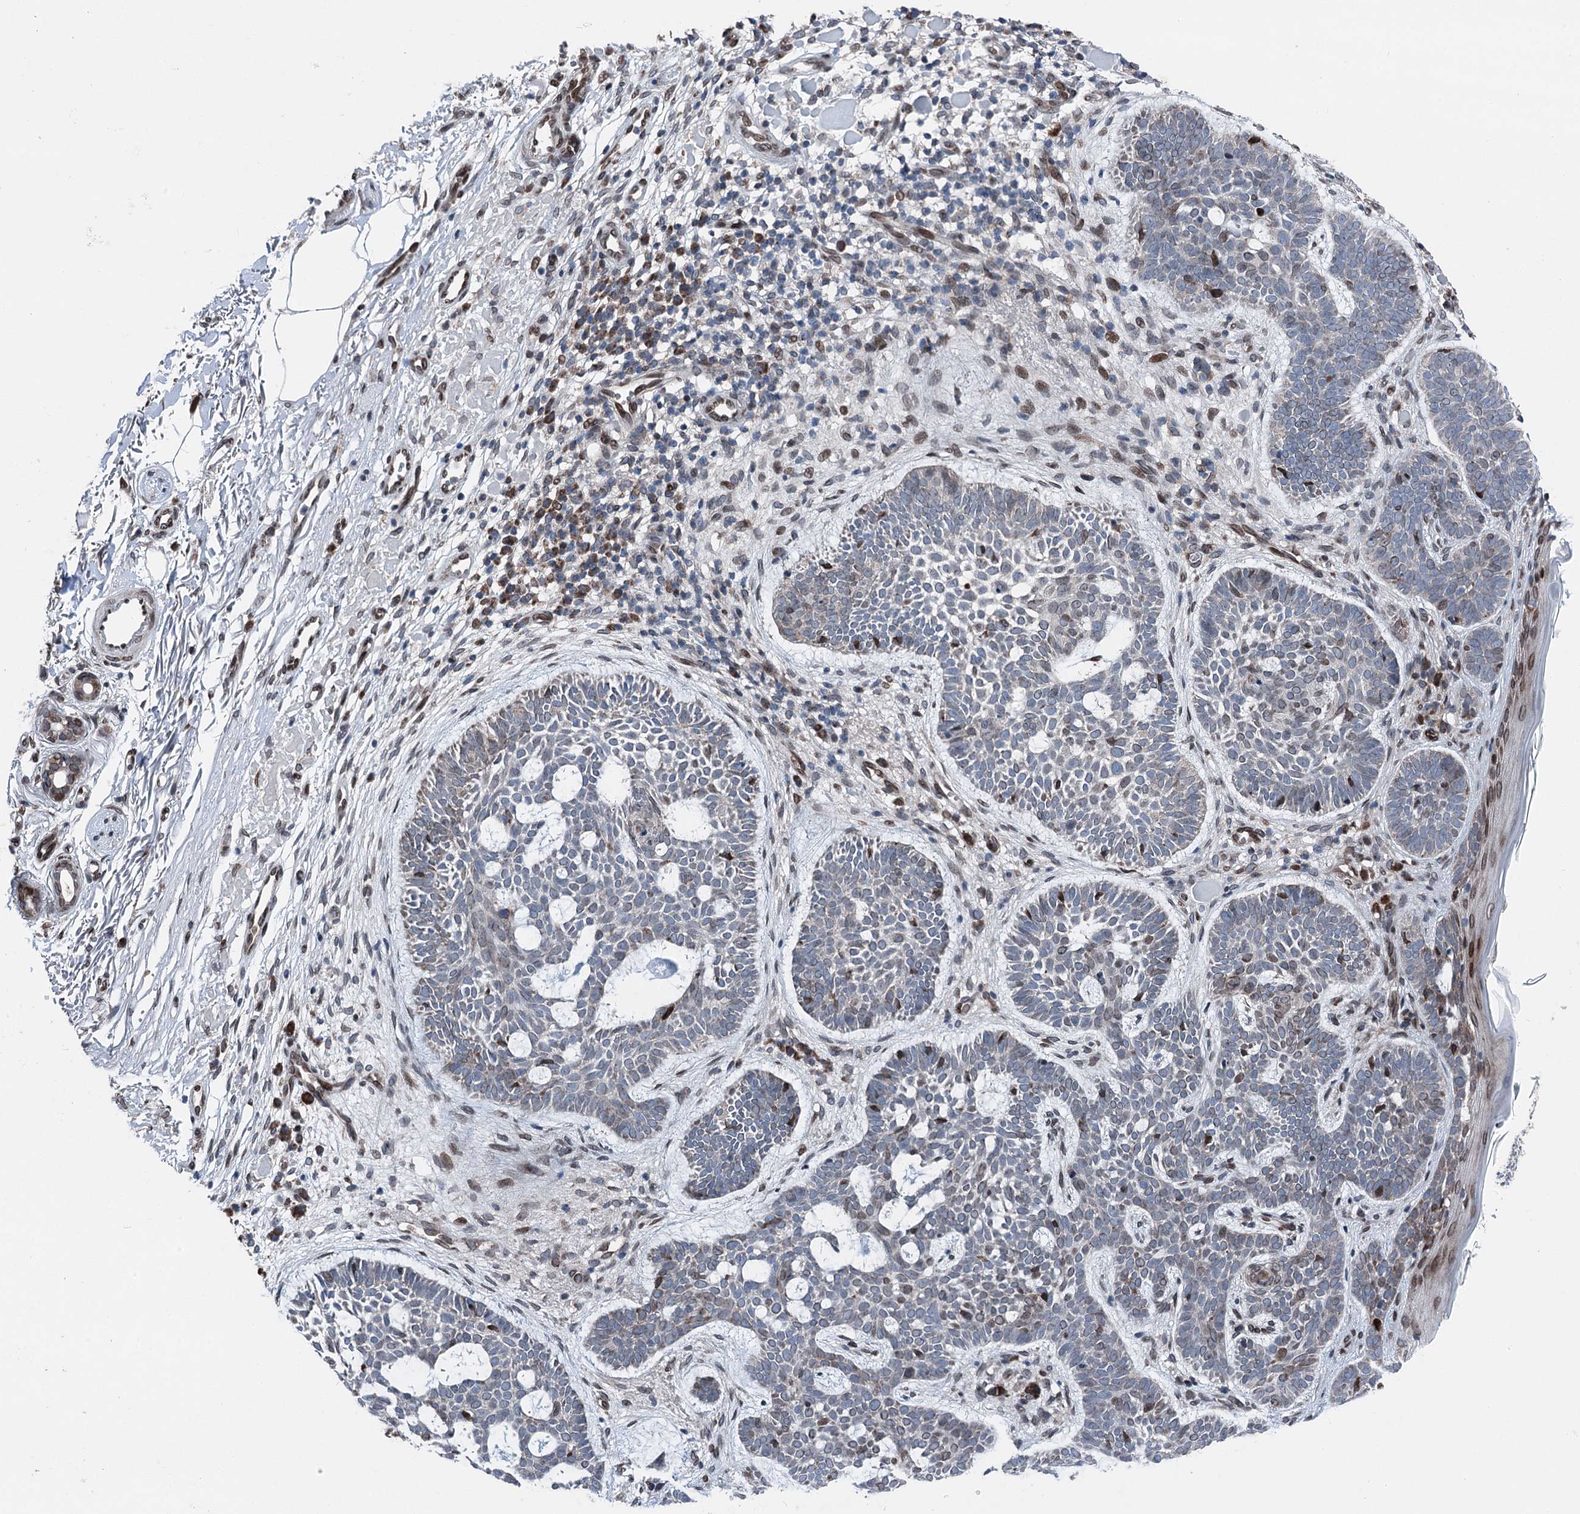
{"staining": {"intensity": "negative", "quantity": "none", "location": "none"}, "tissue": "skin cancer", "cell_type": "Tumor cells", "image_type": "cancer", "snomed": [{"axis": "morphology", "description": "Basal cell carcinoma"}, {"axis": "topography", "description": "Skin"}], "caption": "Tumor cells are negative for protein expression in human skin cancer (basal cell carcinoma). (Immunohistochemistry (ihc), brightfield microscopy, high magnification).", "gene": "MRPL14", "patient": {"sex": "male", "age": 85}}